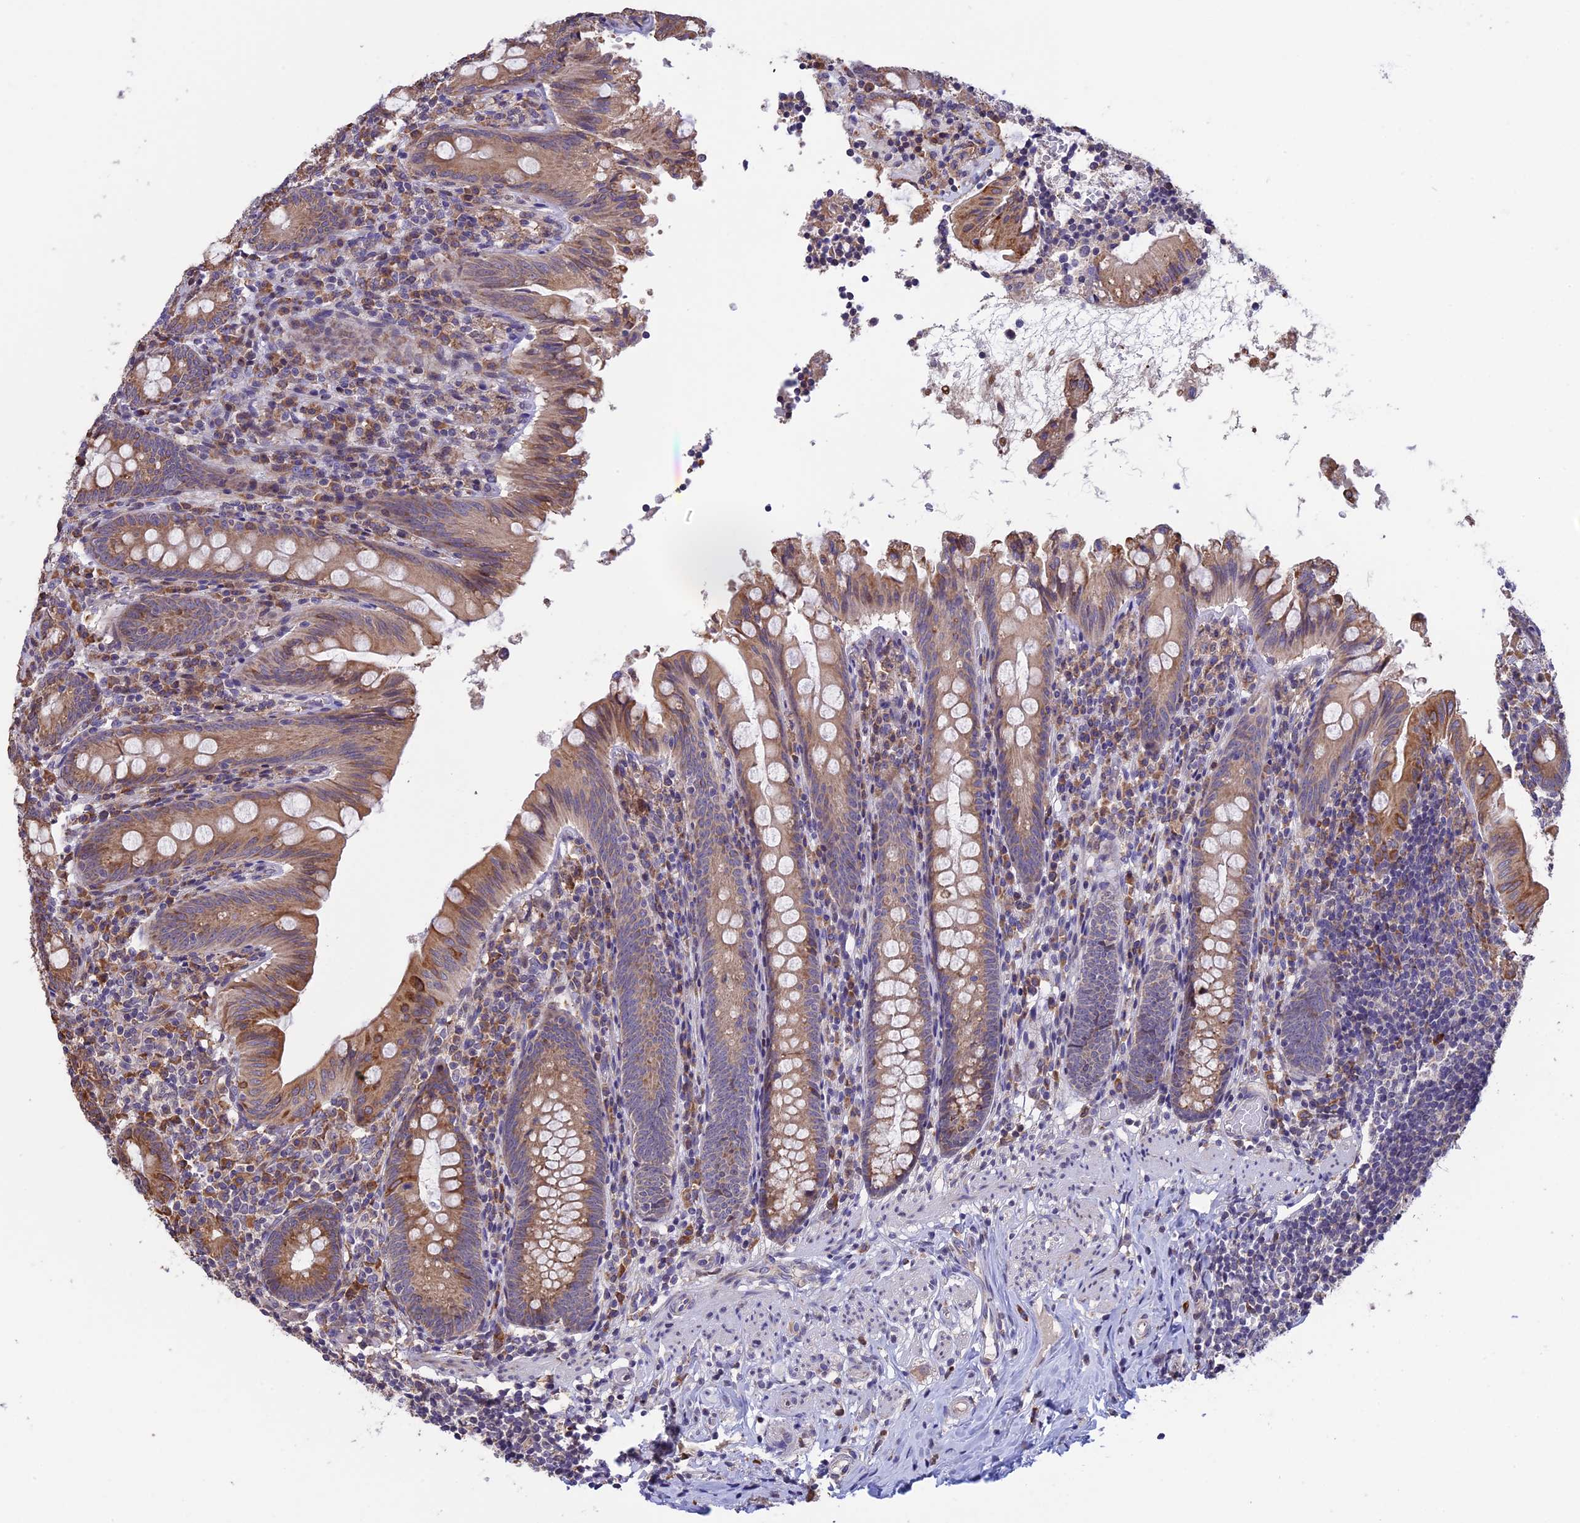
{"staining": {"intensity": "moderate", "quantity": ">75%", "location": "cytoplasmic/membranous"}, "tissue": "appendix", "cell_type": "Glandular cells", "image_type": "normal", "snomed": [{"axis": "morphology", "description": "Normal tissue, NOS"}, {"axis": "topography", "description": "Appendix"}], "caption": "Appendix stained with immunohistochemistry (IHC) demonstrates moderate cytoplasmic/membranous expression in approximately >75% of glandular cells.", "gene": "DMRTA2", "patient": {"sex": "male", "age": 55}}